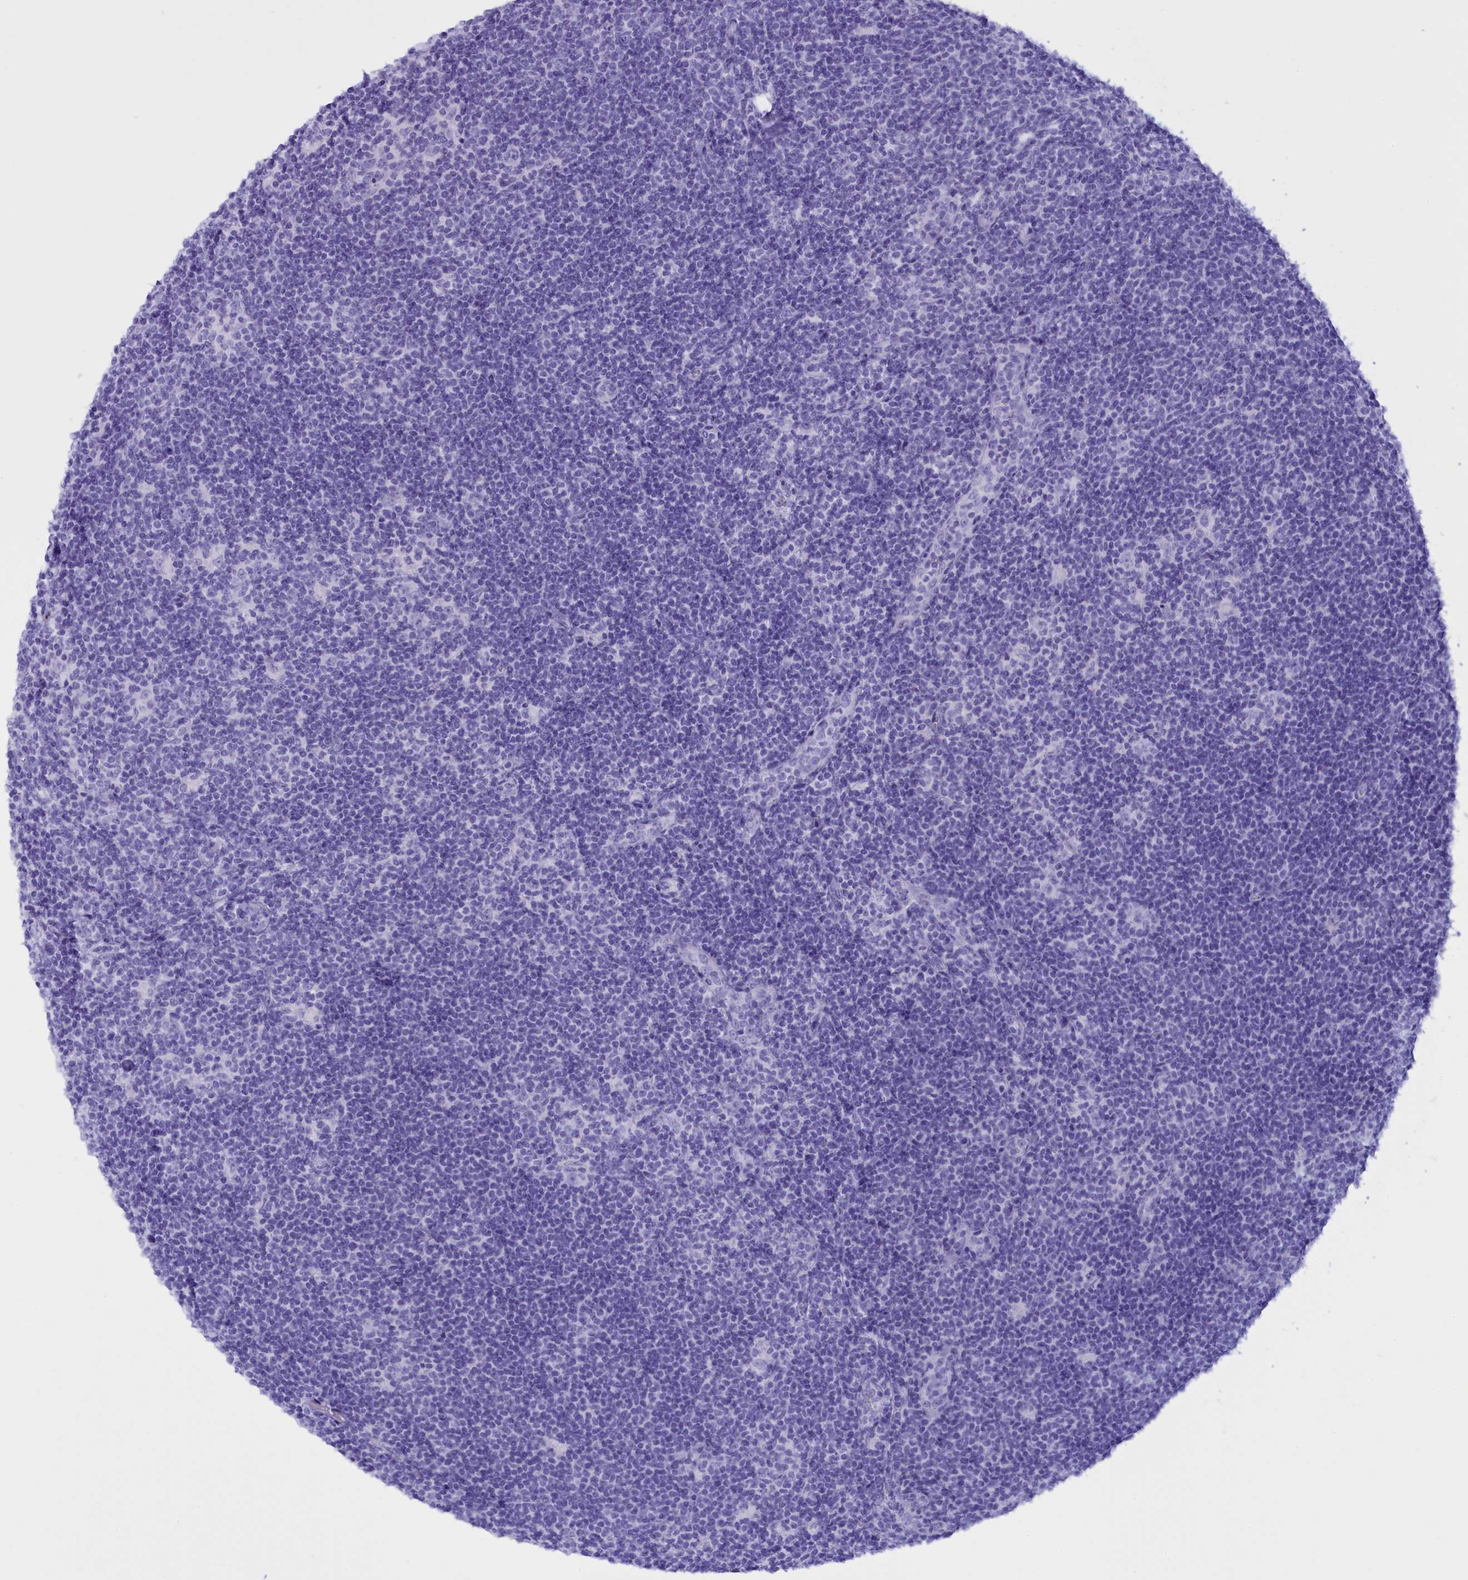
{"staining": {"intensity": "negative", "quantity": "none", "location": "none"}, "tissue": "lymphoma", "cell_type": "Tumor cells", "image_type": "cancer", "snomed": [{"axis": "morphology", "description": "Hodgkin's disease, NOS"}, {"axis": "topography", "description": "Lymph node"}], "caption": "Immunohistochemical staining of Hodgkin's disease shows no significant staining in tumor cells.", "gene": "BRI3", "patient": {"sex": "female", "age": 57}}